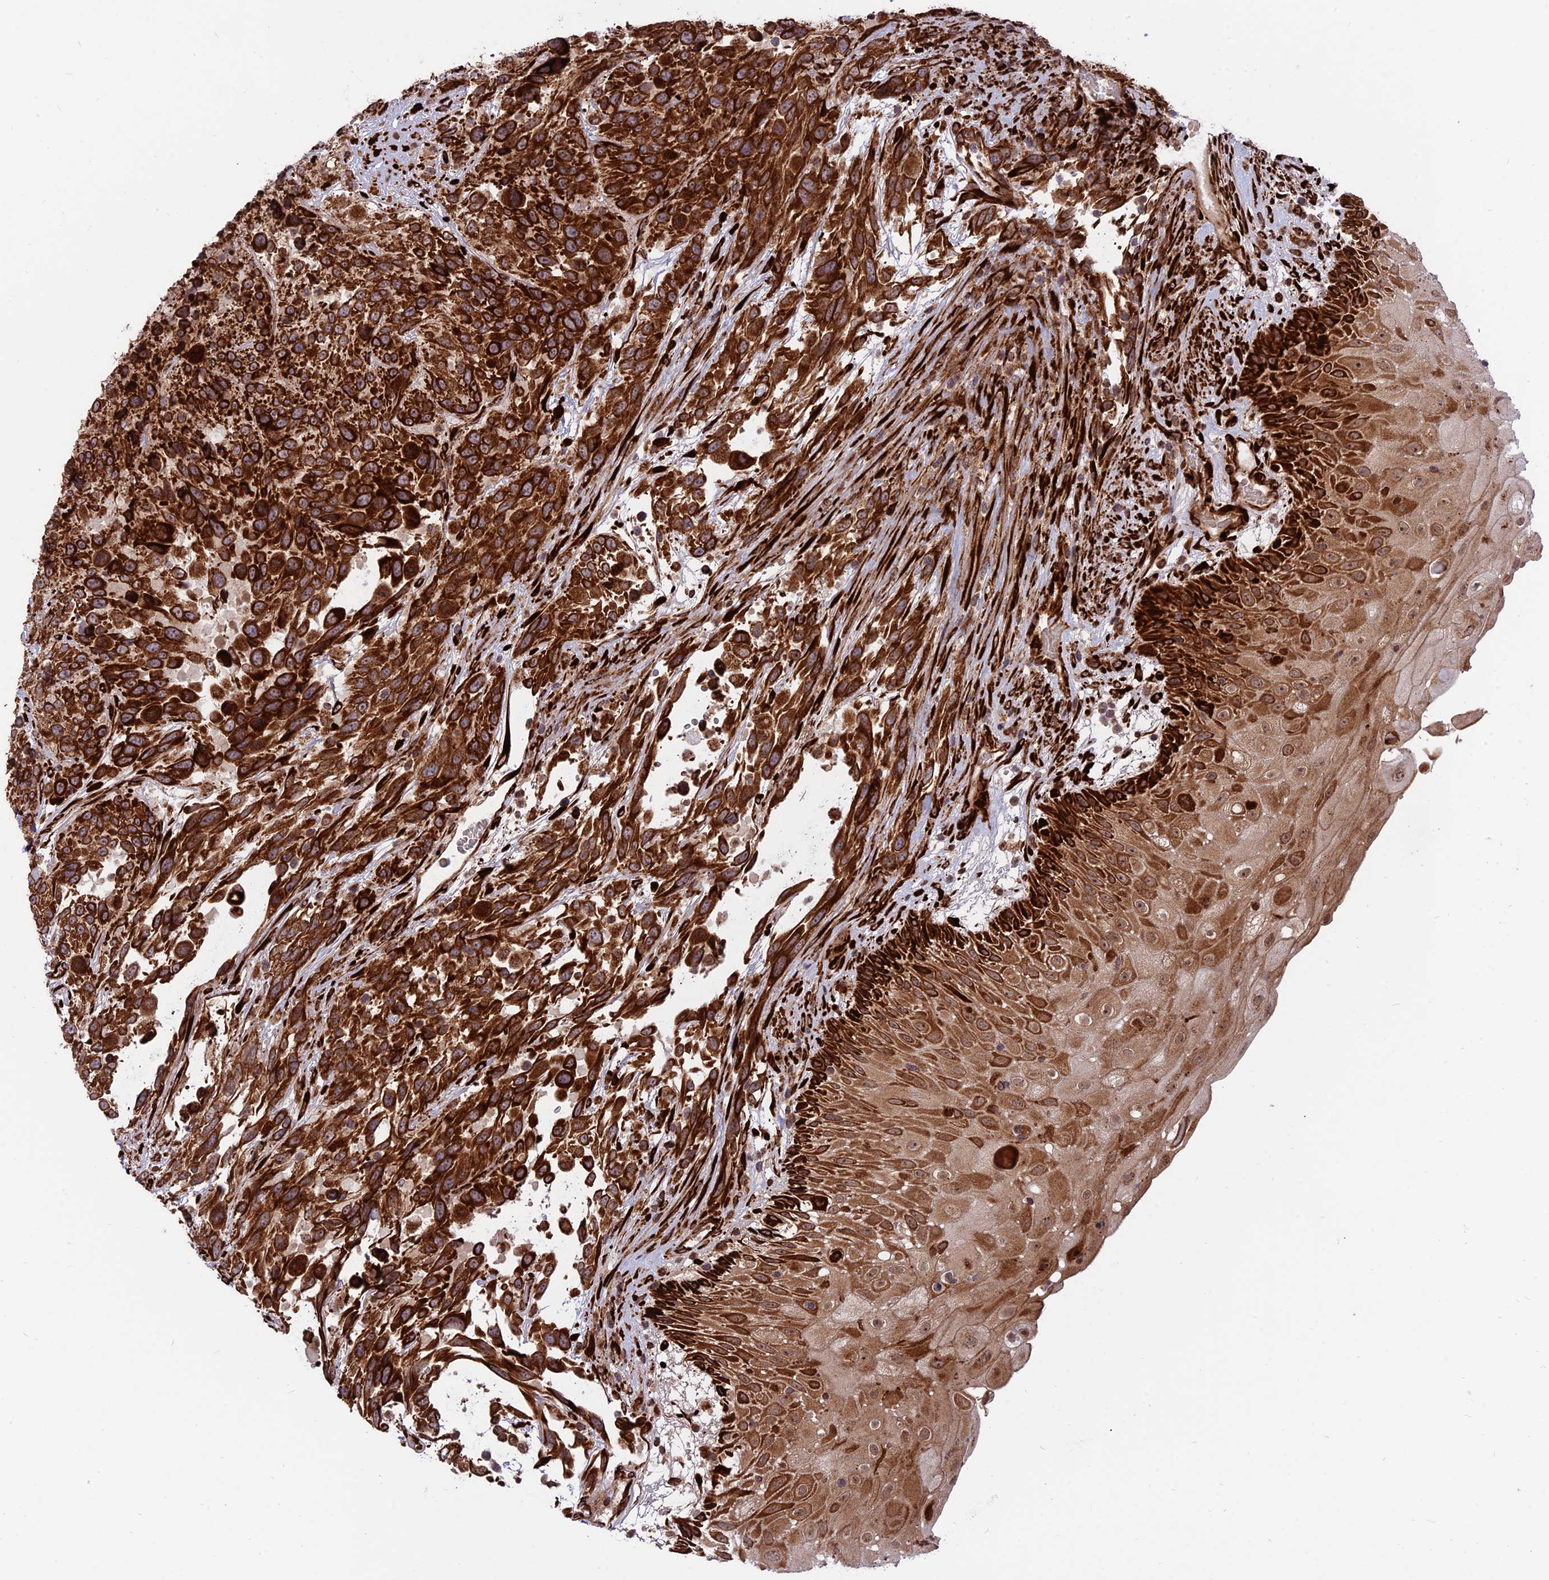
{"staining": {"intensity": "strong", "quantity": ">75%", "location": "cytoplasmic/membranous"}, "tissue": "urothelial cancer", "cell_type": "Tumor cells", "image_type": "cancer", "snomed": [{"axis": "morphology", "description": "Urothelial carcinoma, High grade"}, {"axis": "topography", "description": "Urinary bladder"}], "caption": "Tumor cells show high levels of strong cytoplasmic/membranous staining in approximately >75% of cells in high-grade urothelial carcinoma. Immunohistochemistry stains the protein in brown and the nuclei are stained blue.", "gene": "CRTAP", "patient": {"sex": "female", "age": 70}}